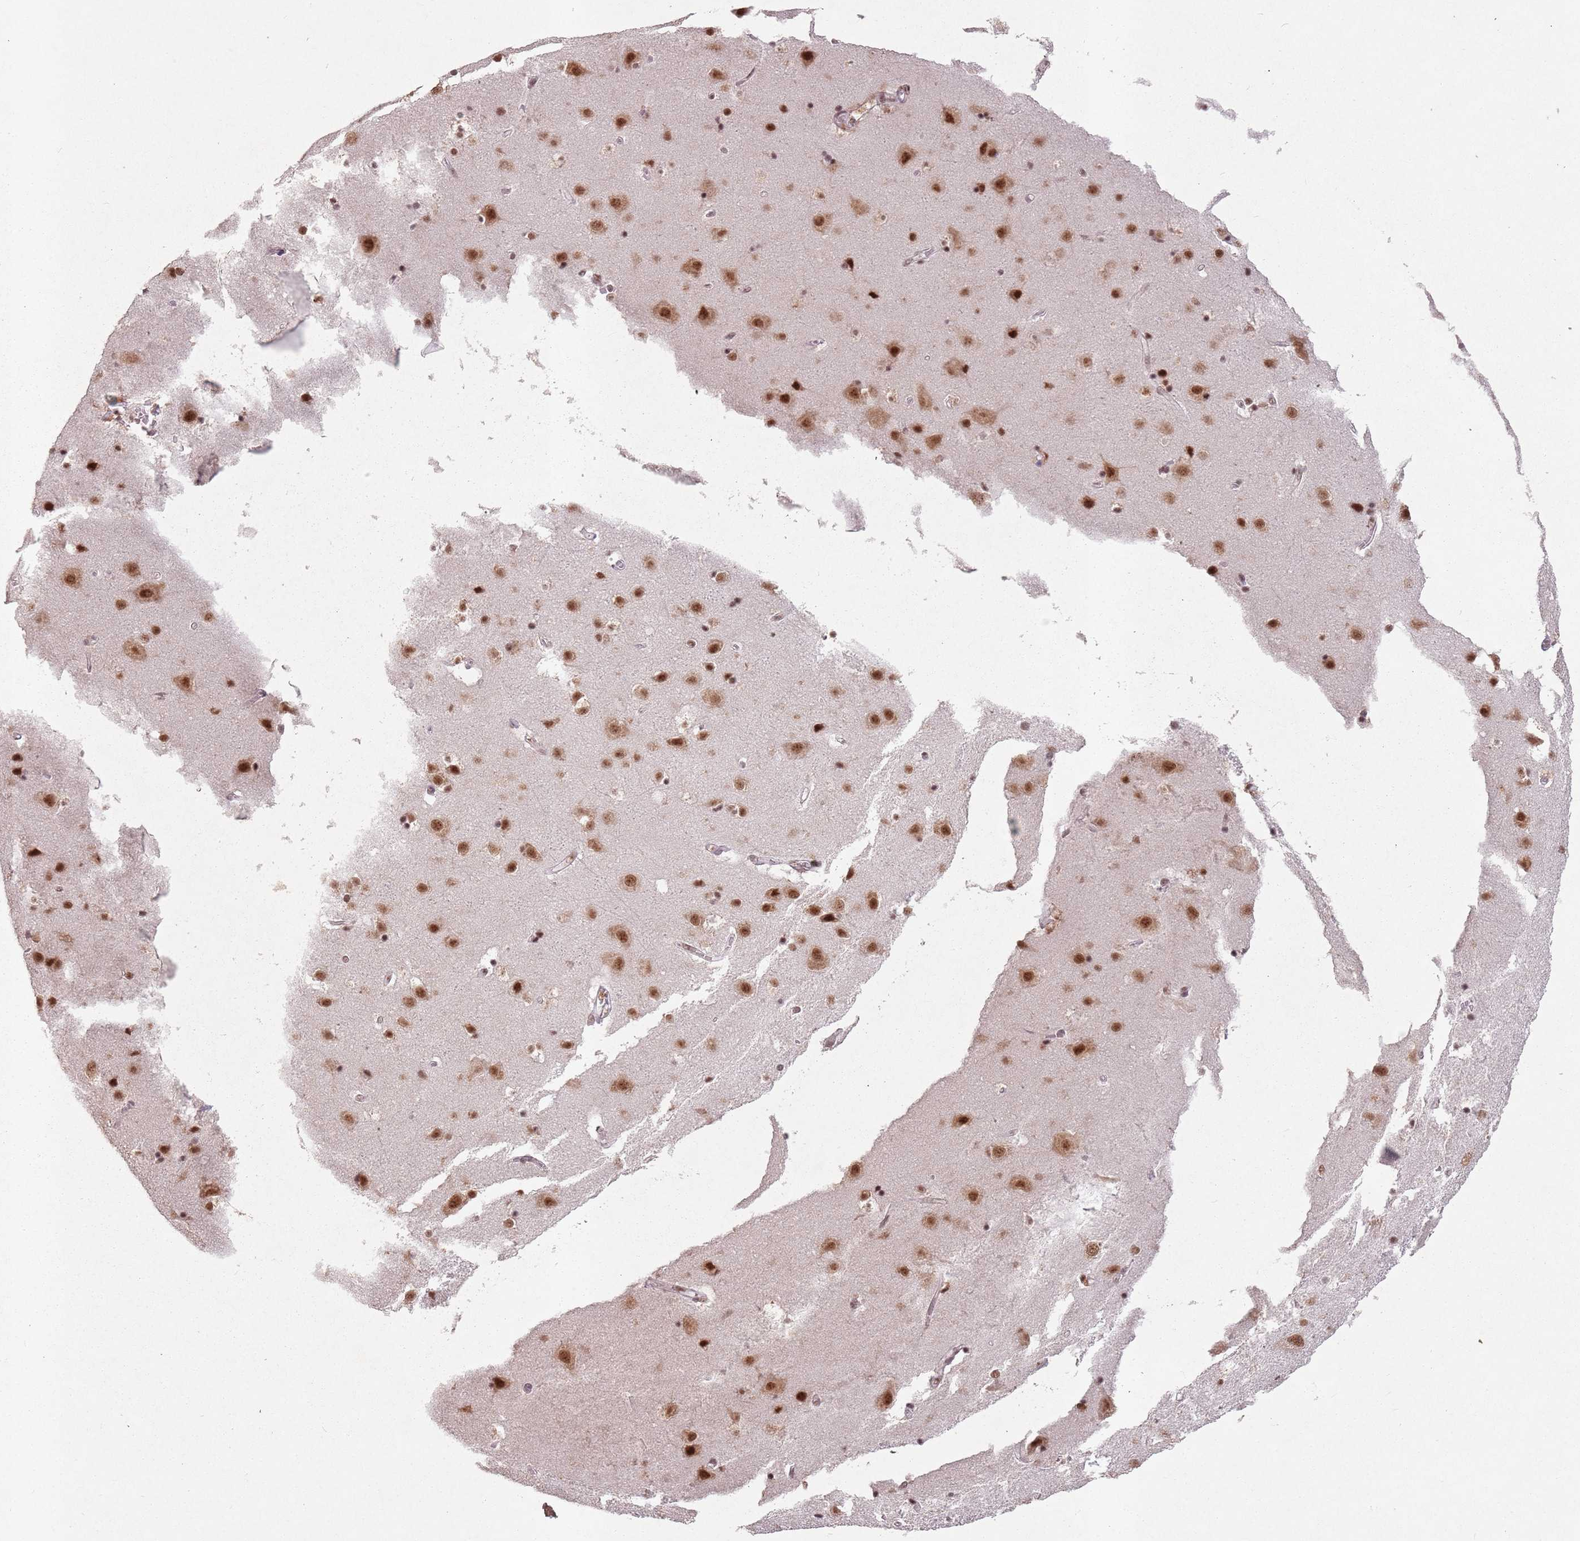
{"staining": {"intensity": "moderate", "quantity": ">75%", "location": "nuclear"}, "tissue": "cerebral cortex", "cell_type": "Endothelial cells", "image_type": "normal", "snomed": [{"axis": "morphology", "description": "Normal tissue, NOS"}, {"axis": "topography", "description": "Cerebral cortex"}], "caption": "The photomicrograph demonstrates a brown stain indicating the presence of a protein in the nuclear of endothelial cells in cerebral cortex.", "gene": "NCBP1", "patient": {"sex": "male", "age": 54}}